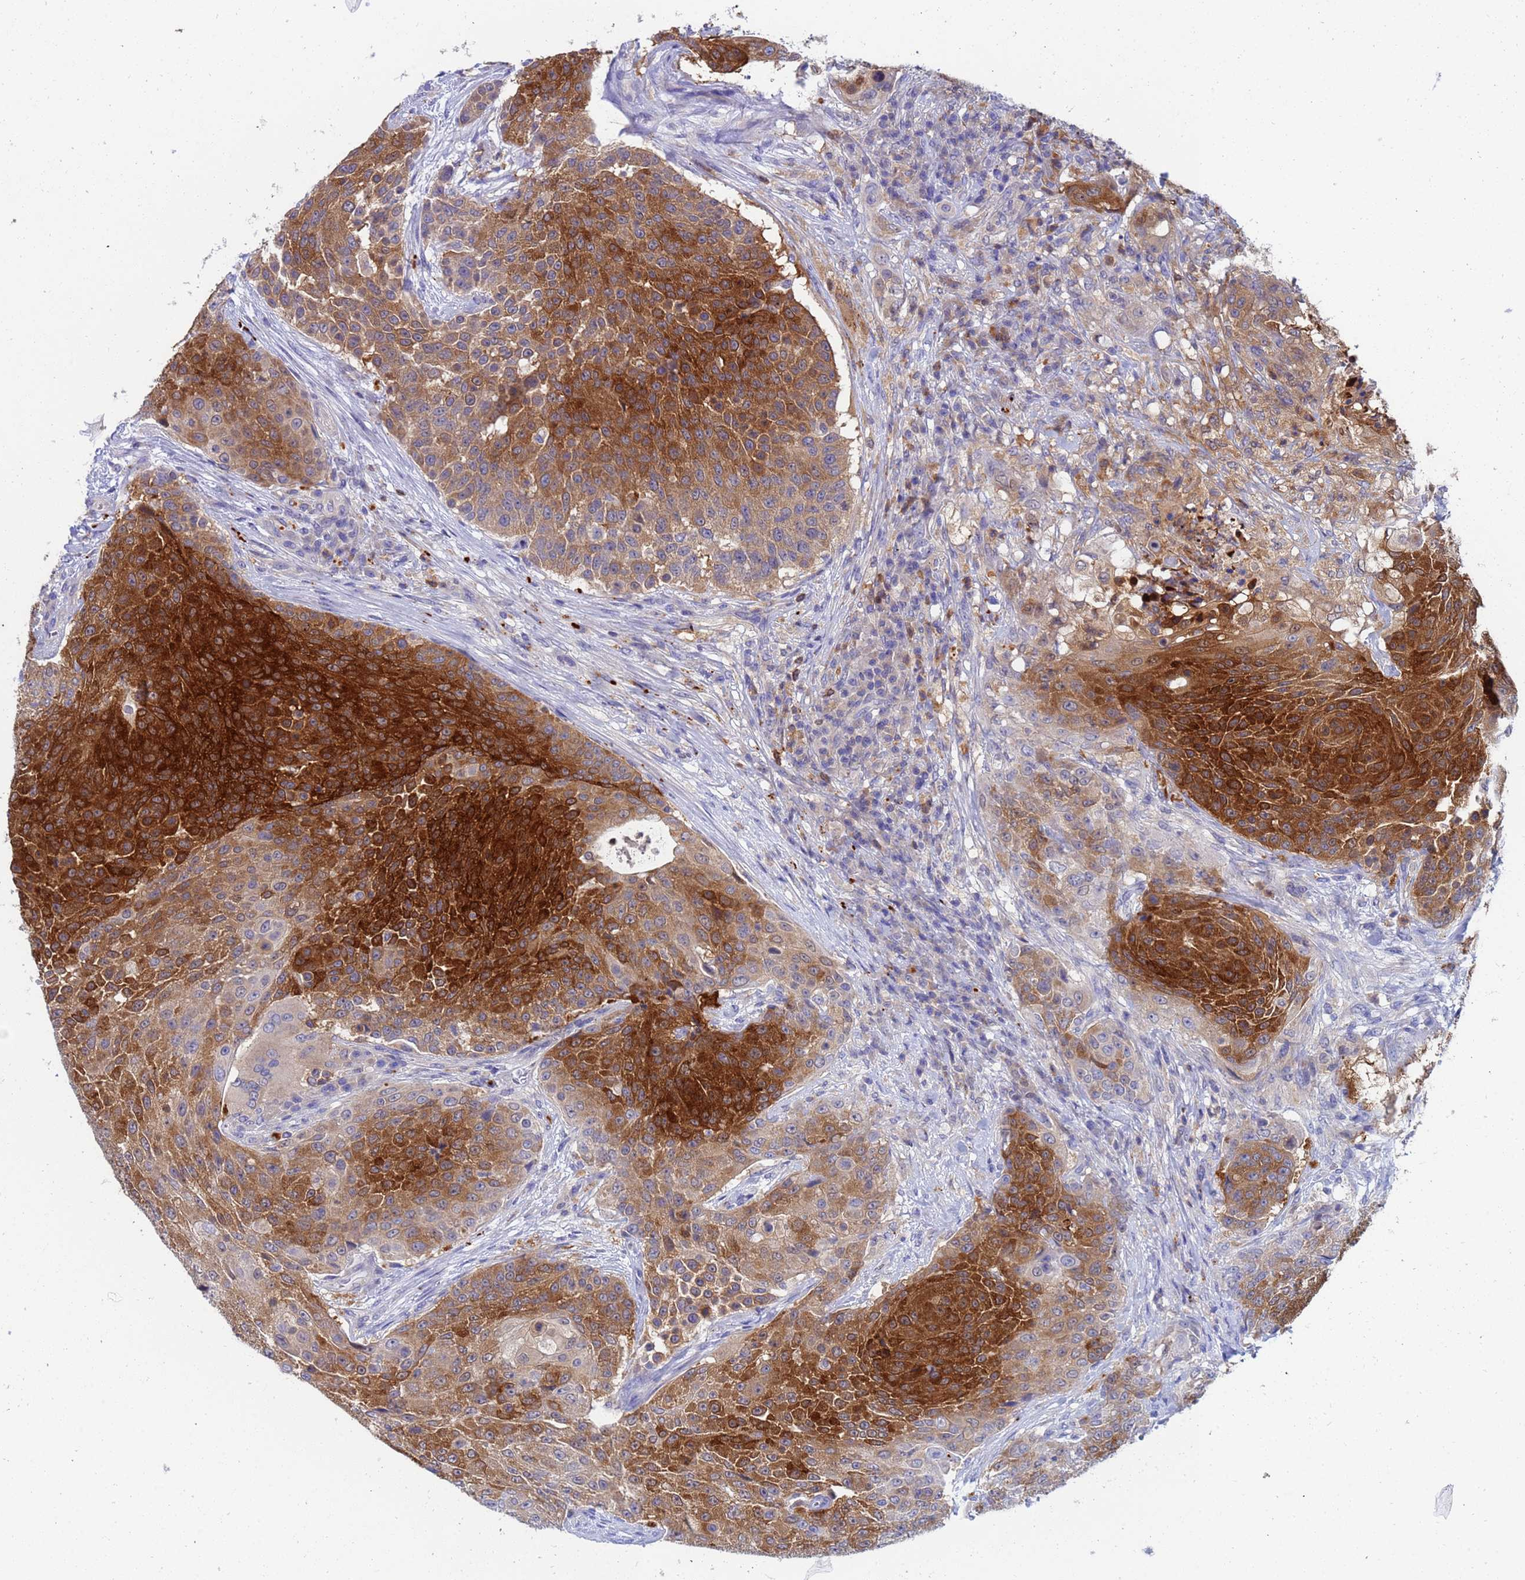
{"staining": {"intensity": "strong", "quantity": ">75%", "location": "cytoplasmic/membranous"}, "tissue": "urothelial cancer", "cell_type": "Tumor cells", "image_type": "cancer", "snomed": [{"axis": "morphology", "description": "Urothelial carcinoma, High grade"}, {"axis": "topography", "description": "Urinary bladder"}], "caption": "Tumor cells show high levels of strong cytoplasmic/membranous positivity in about >75% of cells in human urothelial carcinoma (high-grade).", "gene": "TTLL11", "patient": {"sex": "female", "age": 63}}